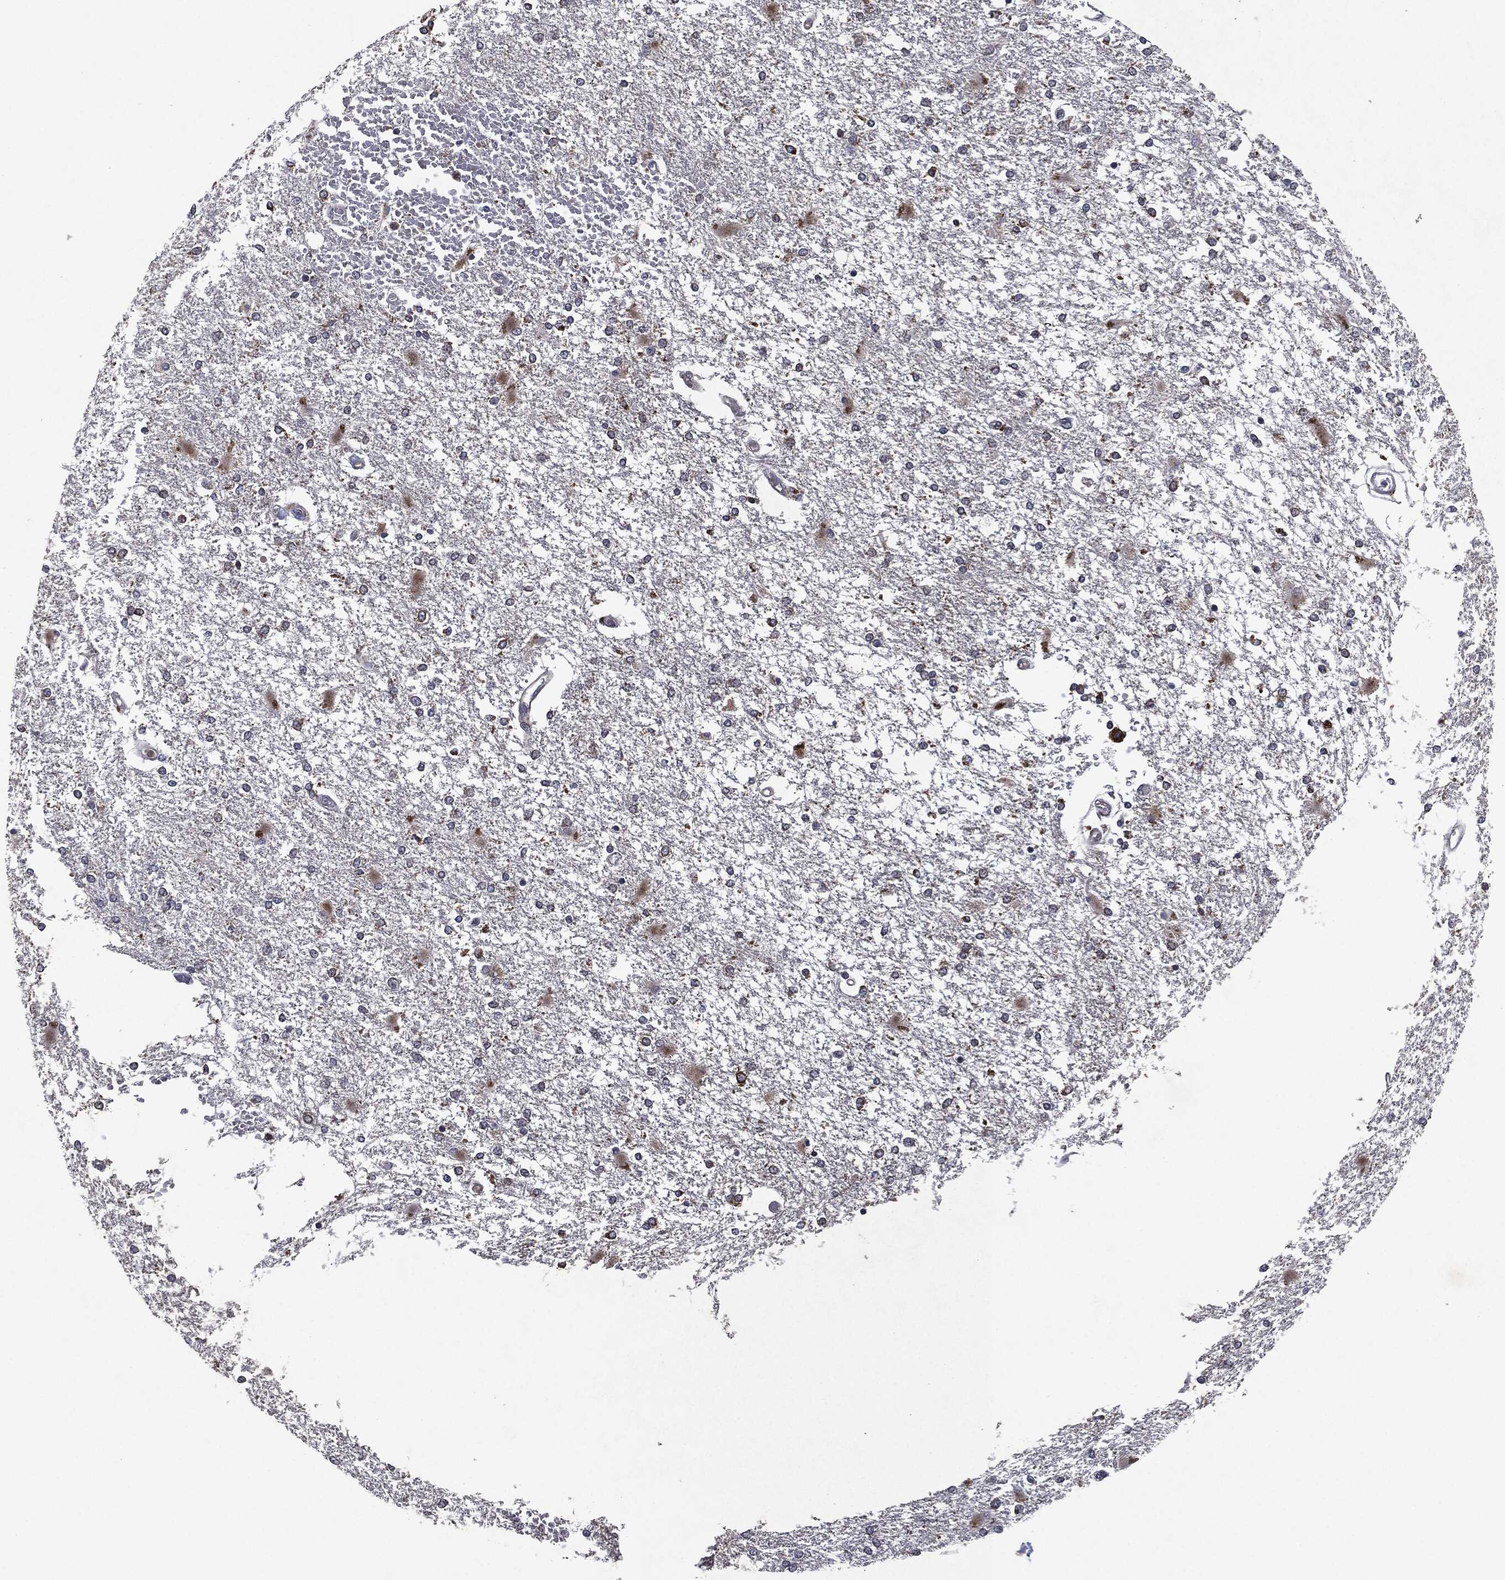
{"staining": {"intensity": "moderate", "quantity": "<25%", "location": "cytoplasmic/membranous"}, "tissue": "glioma", "cell_type": "Tumor cells", "image_type": "cancer", "snomed": [{"axis": "morphology", "description": "Glioma, malignant, High grade"}, {"axis": "topography", "description": "Cerebral cortex"}], "caption": "IHC of glioma reveals low levels of moderate cytoplasmic/membranous positivity in about <25% of tumor cells. The staining was performed using DAB (3,3'-diaminobenzidine) to visualize the protein expression in brown, while the nuclei were stained in blue with hematoxylin (Magnification: 20x).", "gene": "SLC31A2", "patient": {"sex": "male", "age": 79}}